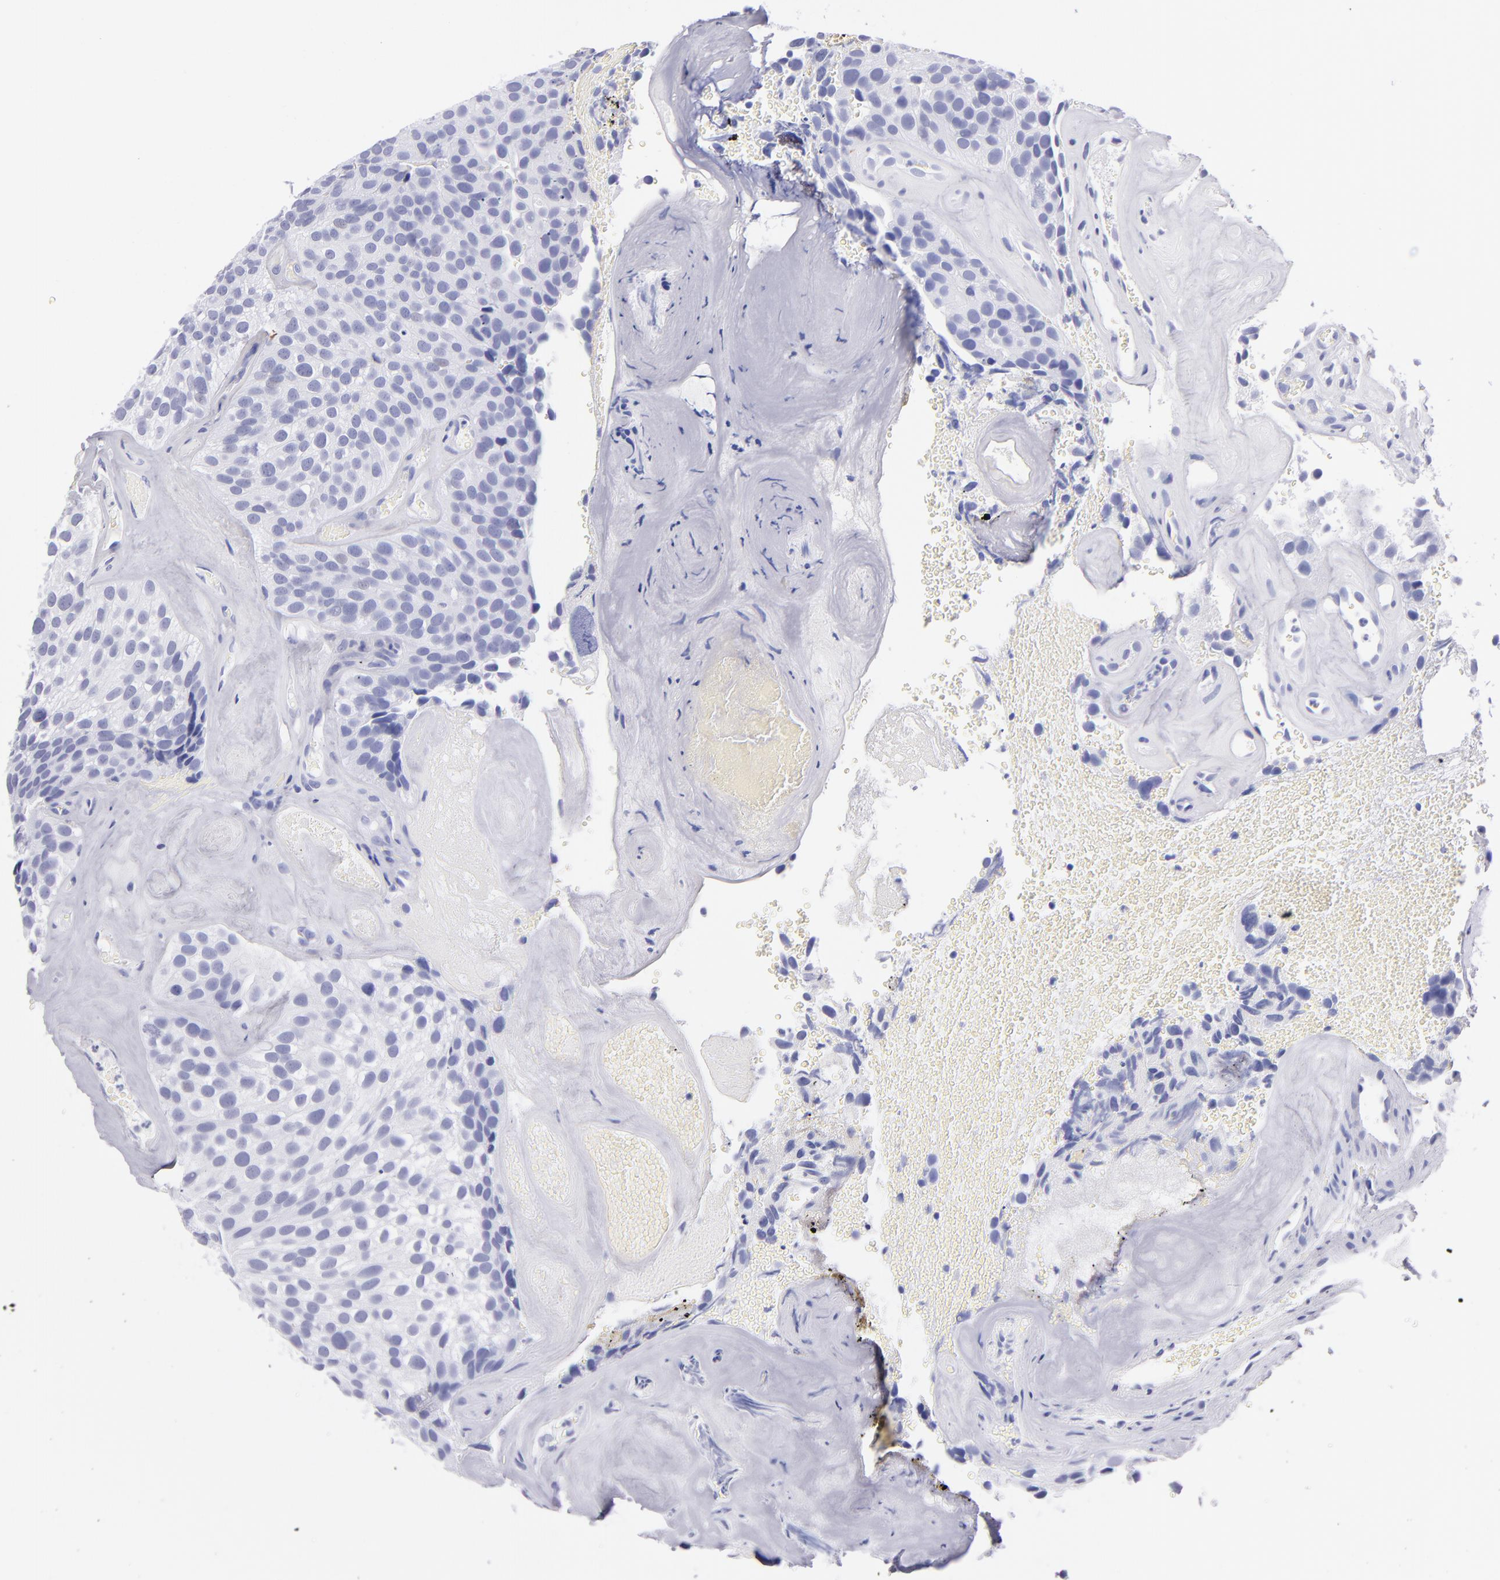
{"staining": {"intensity": "negative", "quantity": "none", "location": "none"}, "tissue": "urothelial cancer", "cell_type": "Tumor cells", "image_type": "cancer", "snomed": [{"axis": "morphology", "description": "Urothelial carcinoma, High grade"}, {"axis": "topography", "description": "Urinary bladder"}], "caption": "An IHC image of urothelial cancer is shown. There is no staining in tumor cells of urothelial cancer.", "gene": "PRPH", "patient": {"sex": "male", "age": 72}}